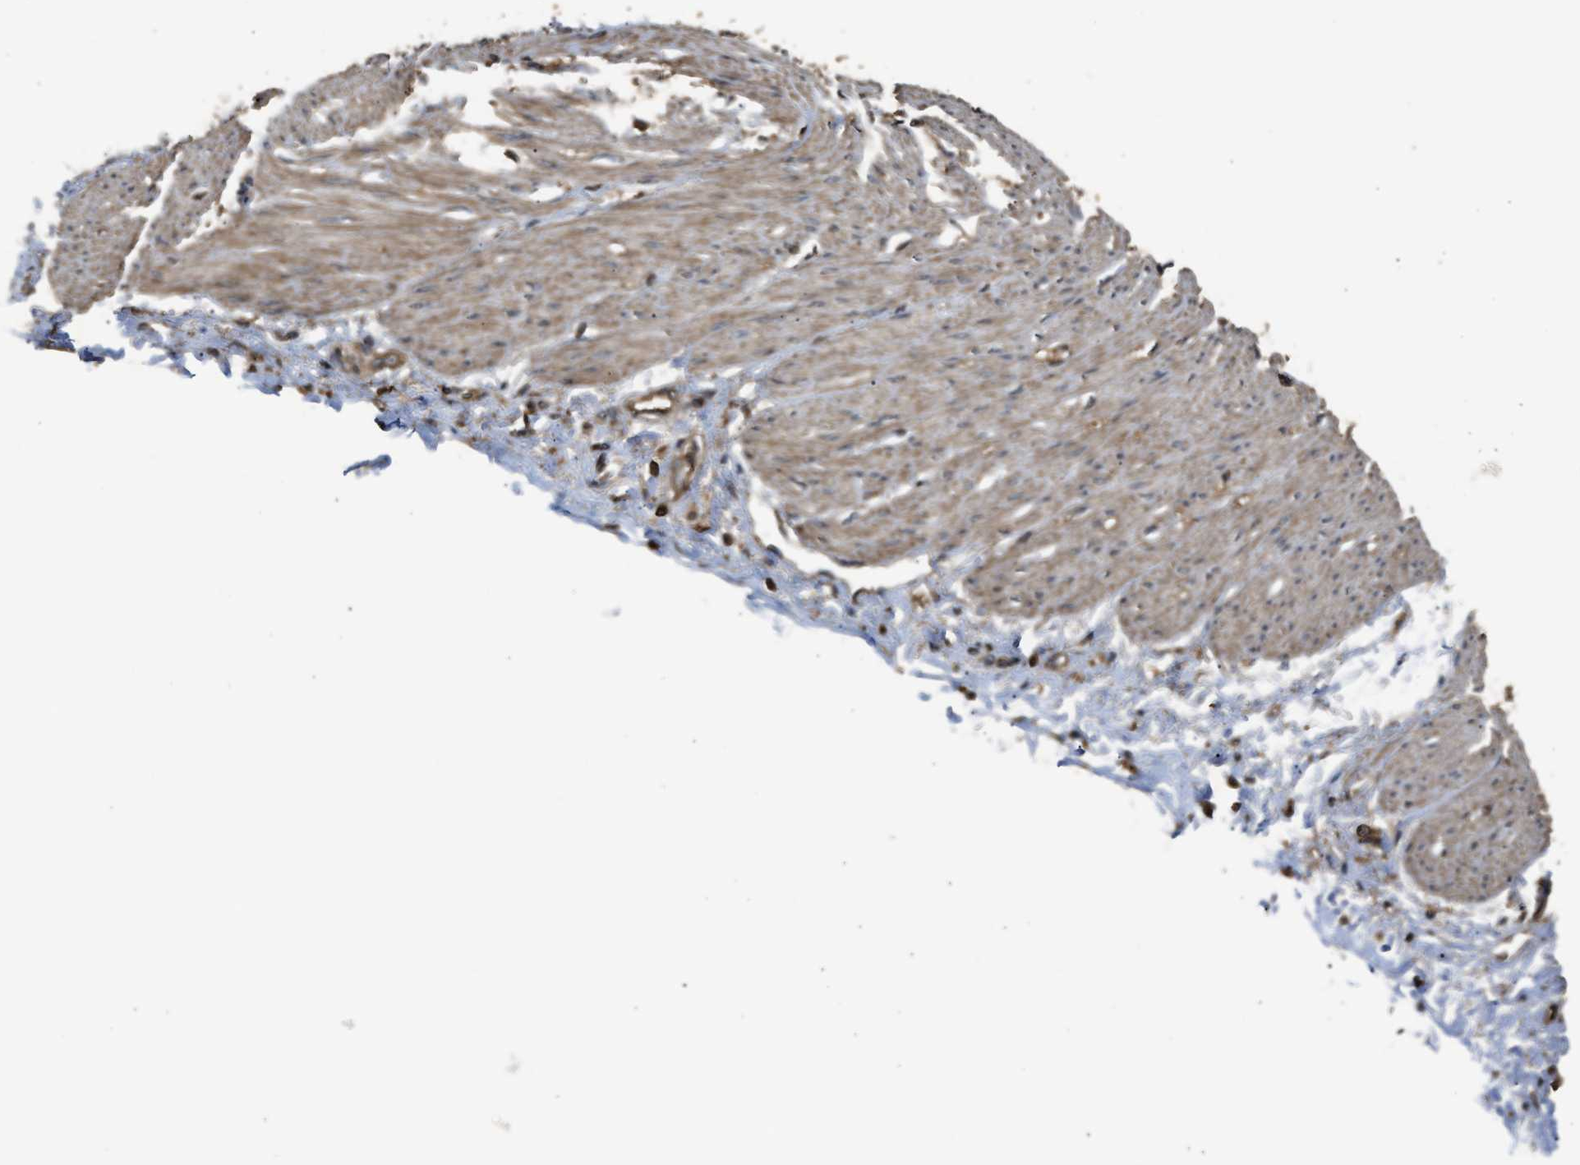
{"staining": {"intensity": "weak", "quantity": ">75%", "location": "cytoplasmic/membranous"}, "tissue": "adipose tissue", "cell_type": "Adipocytes", "image_type": "normal", "snomed": [{"axis": "morphology", "description": "Normal tissue, NOS"}, {"axis": "morphology", "description": "Adenocarcinoma, NOS"}, {"axis": "topography", "description": "Colon"}, {"axis": "topography", "description": "Peripheral nerve tissue"}], "caption": "Benign adipose tissue exhibits weak cytoplasmic/membranous expression in approximately >75% of adipocytes, visualized by immunohistochemistry.", "gene": "ARHGDIA", "patient": {"sex": "male", "age": 14}}